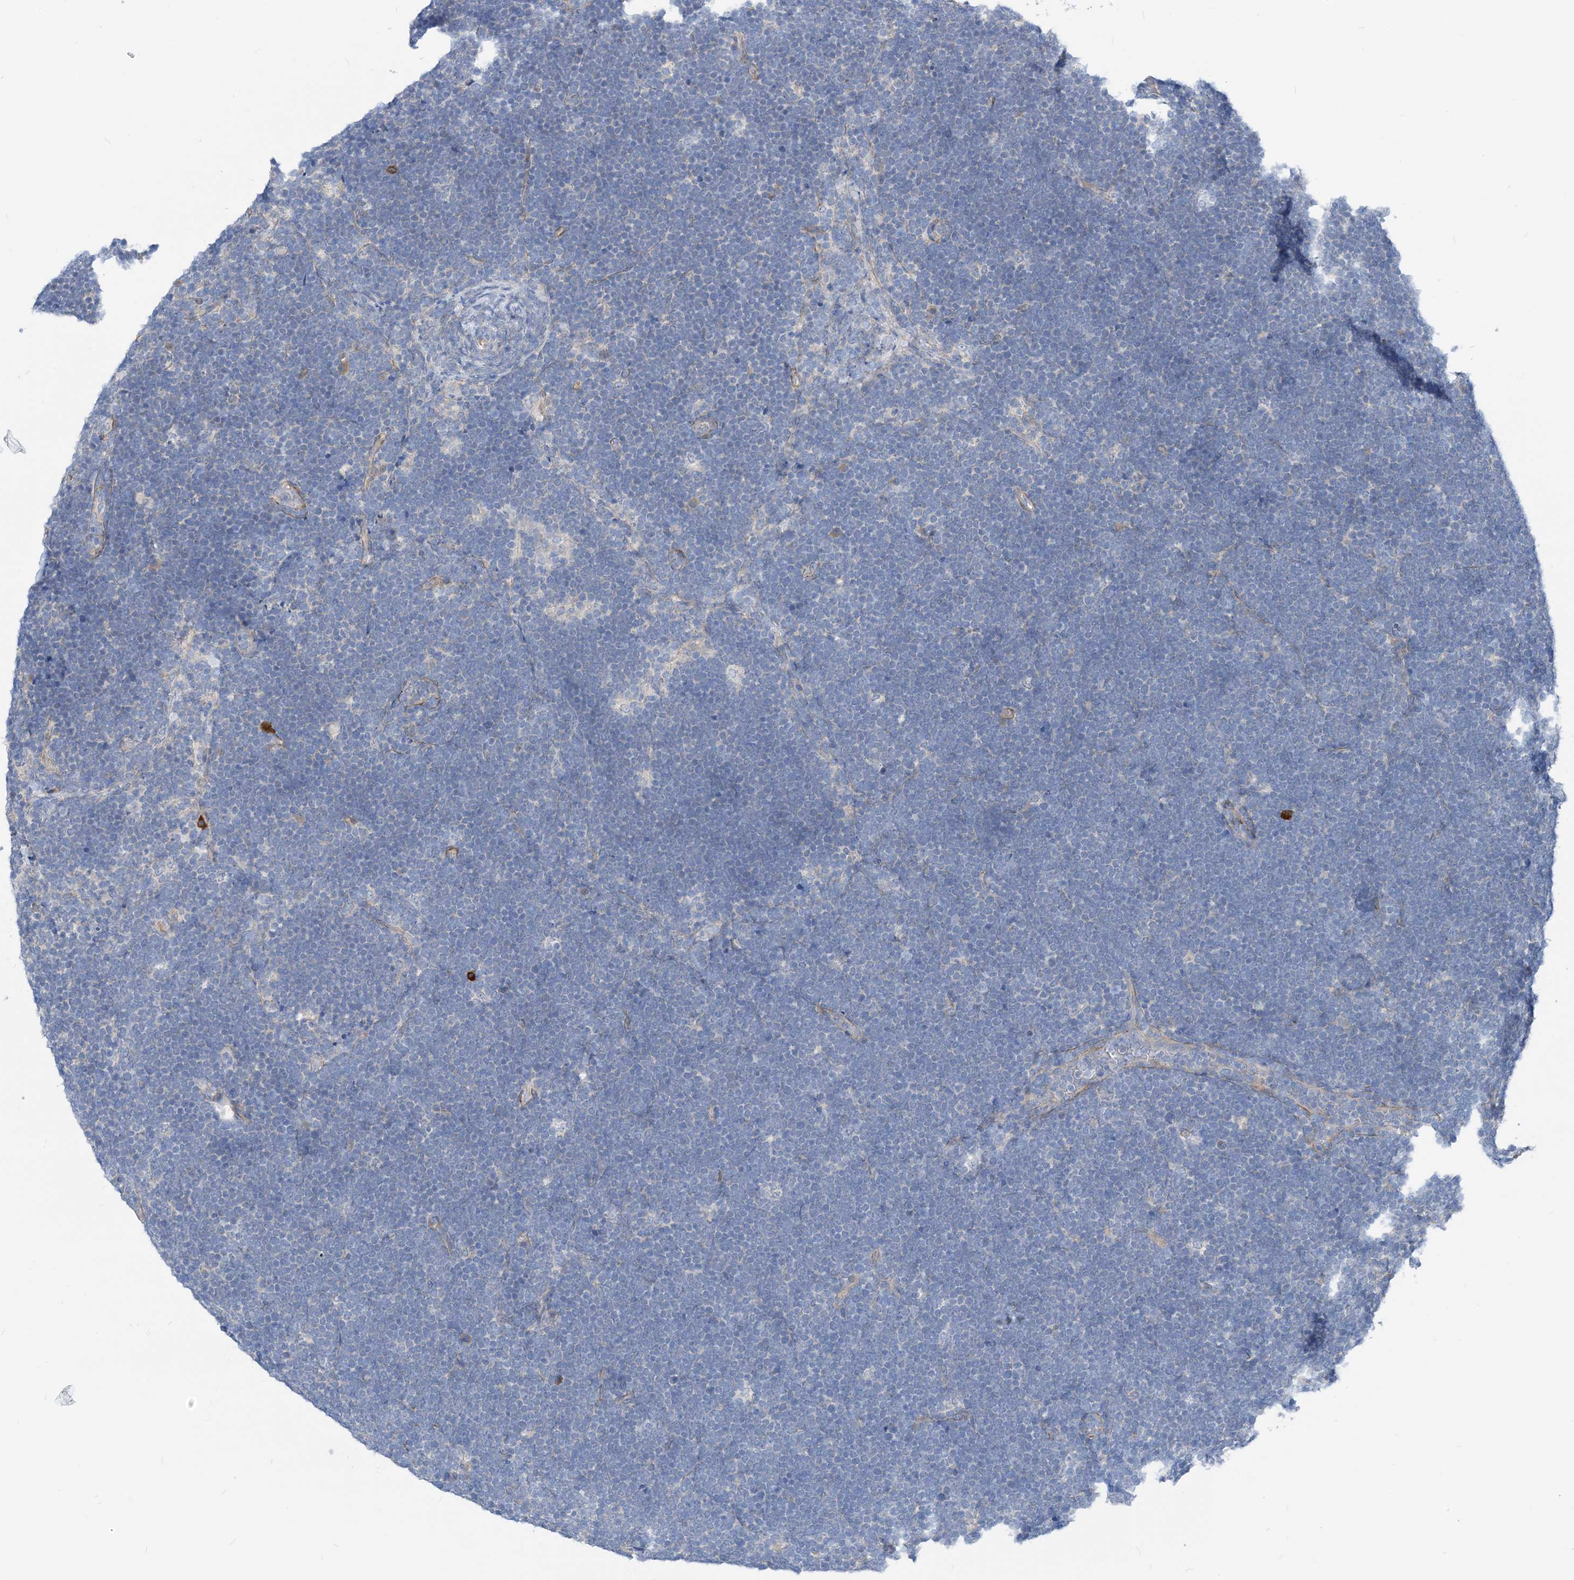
{"staining": {"intensity": "negative", "quantity": "none", "location": "none"}, "tissue": "lymphoma", "cell_type": "Tumor cells", "image_type": "cancer", "snomed": [{"axis": "morphology", "description": "Malignant lymphoma, non-Hodgkin's type, High grade"}, {"axis": "topography", "description": "Lymph node"}], "caption": "DAB (3,3'-diaminobenzidine) immunohistochemical staining of lymphoma exhibits no significant staining in tumor cells.", "gene": "PLEKHA3", "patient": {"sex": "male", "age": 13}}